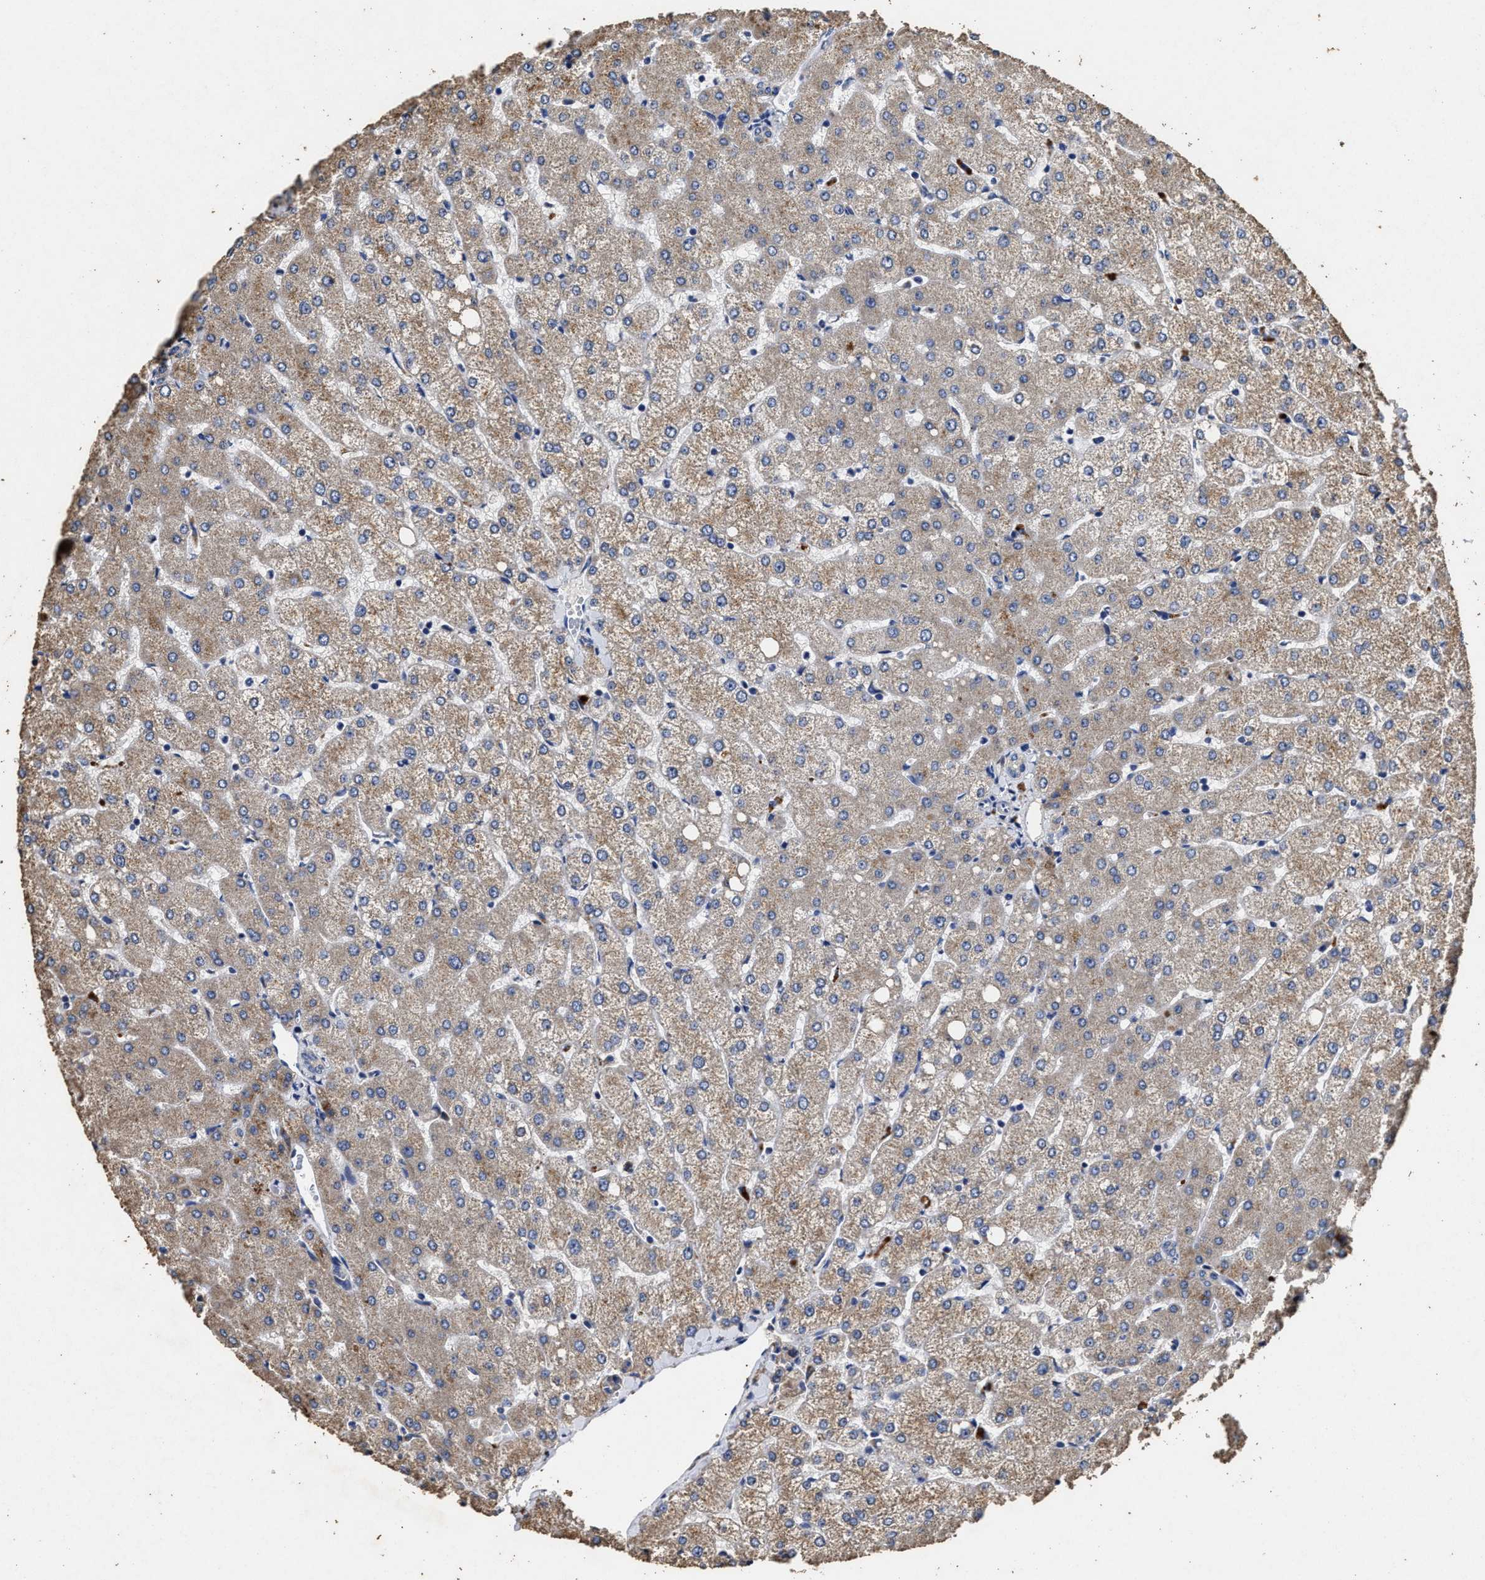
{"staining": {"intensity": "weak", "quantity": ">75%", "location": "cytoplasmic/membranous"}, "tissue": "liver", "cell_type": "Cholangiocytes", "image_type": "normal", "snomed": [{"axis": "morphology", "description": "Normal tissue, NOS"}, {"axis": "topography", "description": "Liver"}], "caption": "The histopathology image exhibits immunohistochemical staining of benign liver. There is weak cytoplasmic/membranous positivity is seen in about >75% of cholangiocytes. The staining was performed using DAB (3,3'-diaminobenzidine) to visualize the protein expression in brown, while the nuclei were stained in blue with hematoxylin (Magnification: 20x).", "gene": "PPM1K", "patient": {"sex": "female", "age": 54}}